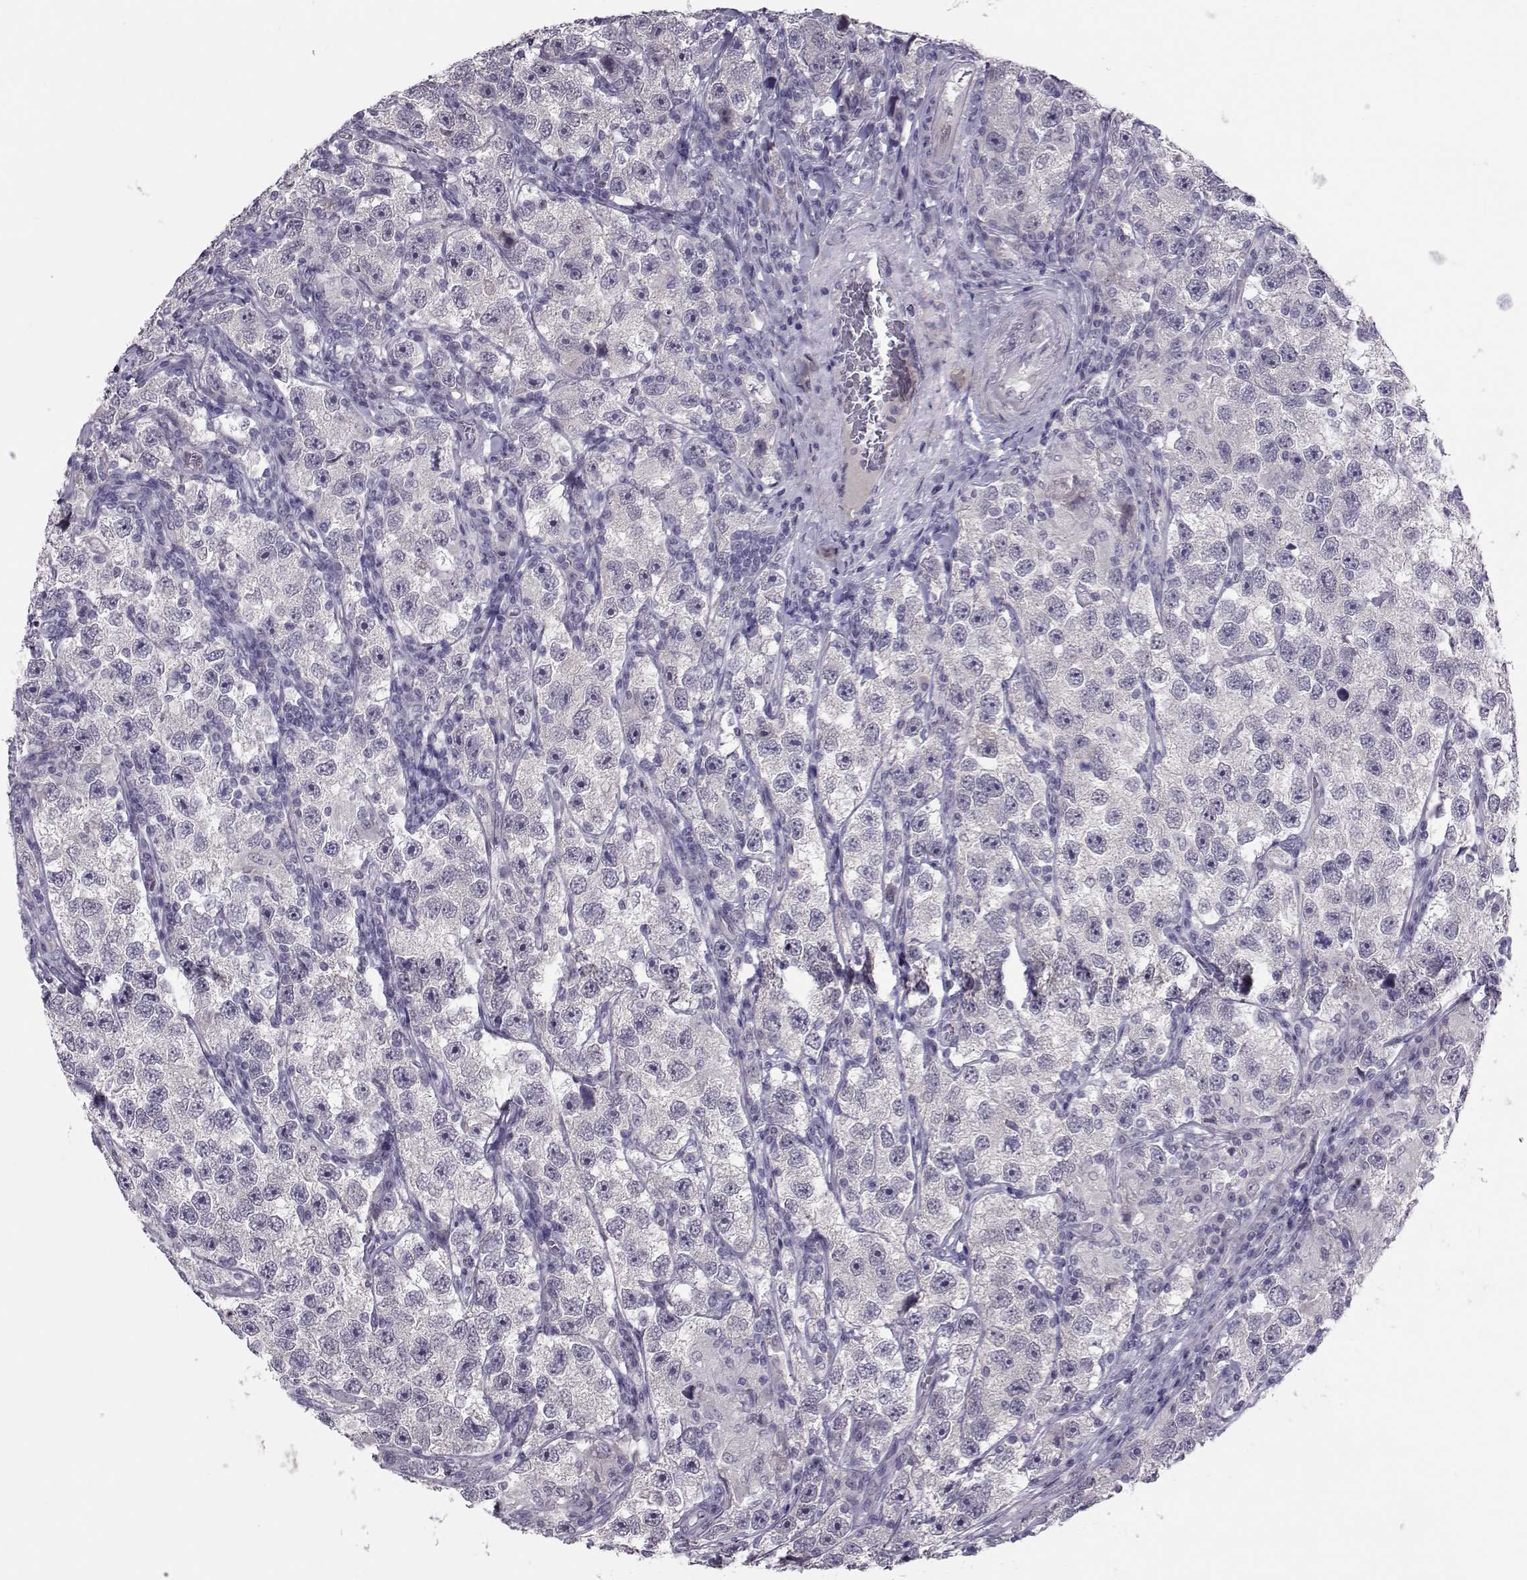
{"staining": {"intensity": "negative", "quantity": "none", "location": "none"}, "tissue": "testis cancer", "cell_type": "Tumor cells", "image_type": "cancer", "snomed": [{"axis": "morphology", "description": "Seminoma, NOS"}, {"axis": "topography", "description": "Testis"}], "caption": "Human testis cancer stained for a protein using IHC shows no staining in tumor cells.", "gene": "ASRGL1", "patient": {"sex": "male", "age": 26}}